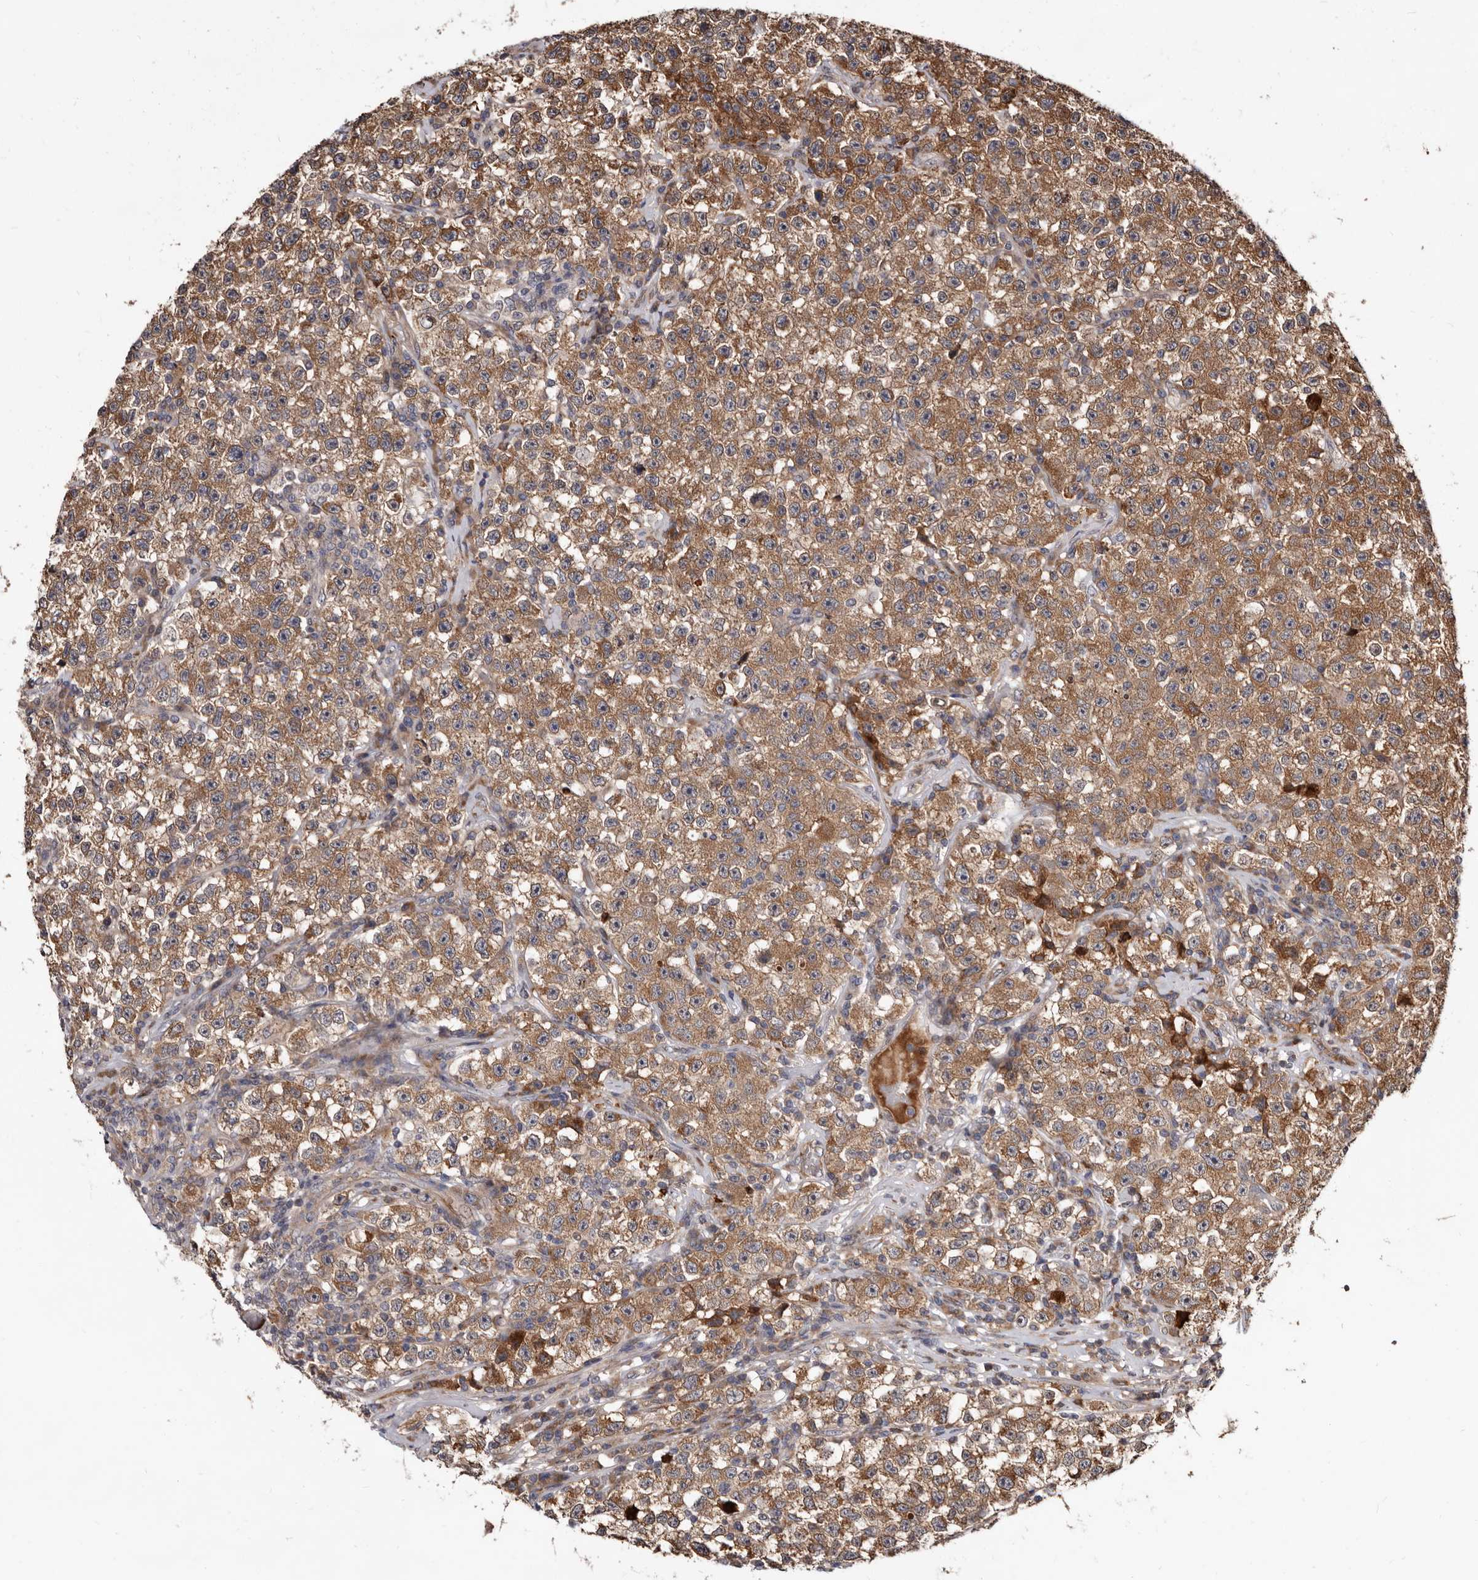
{"staining": {"intensity": "moderate", "quantity": ">75%", "location": "cytoplasmic/membranous"}, "tissue": "testis cancer", "cell_type": "Tumor cells", "image_type": "cancer", "snomed": [{"axis": "morphology", "description": "Seminoma, NOS"}, {"axis": "topography", "description": "Testis"}], "caption": "Immunohistochemical staining of human testis cancer exhibits medium levels of moderate cytoplasmic/membranous staining in about >75% of tumor cells.", "gene": "WEE2", "patient": {"sex": "male", "age": 22}}